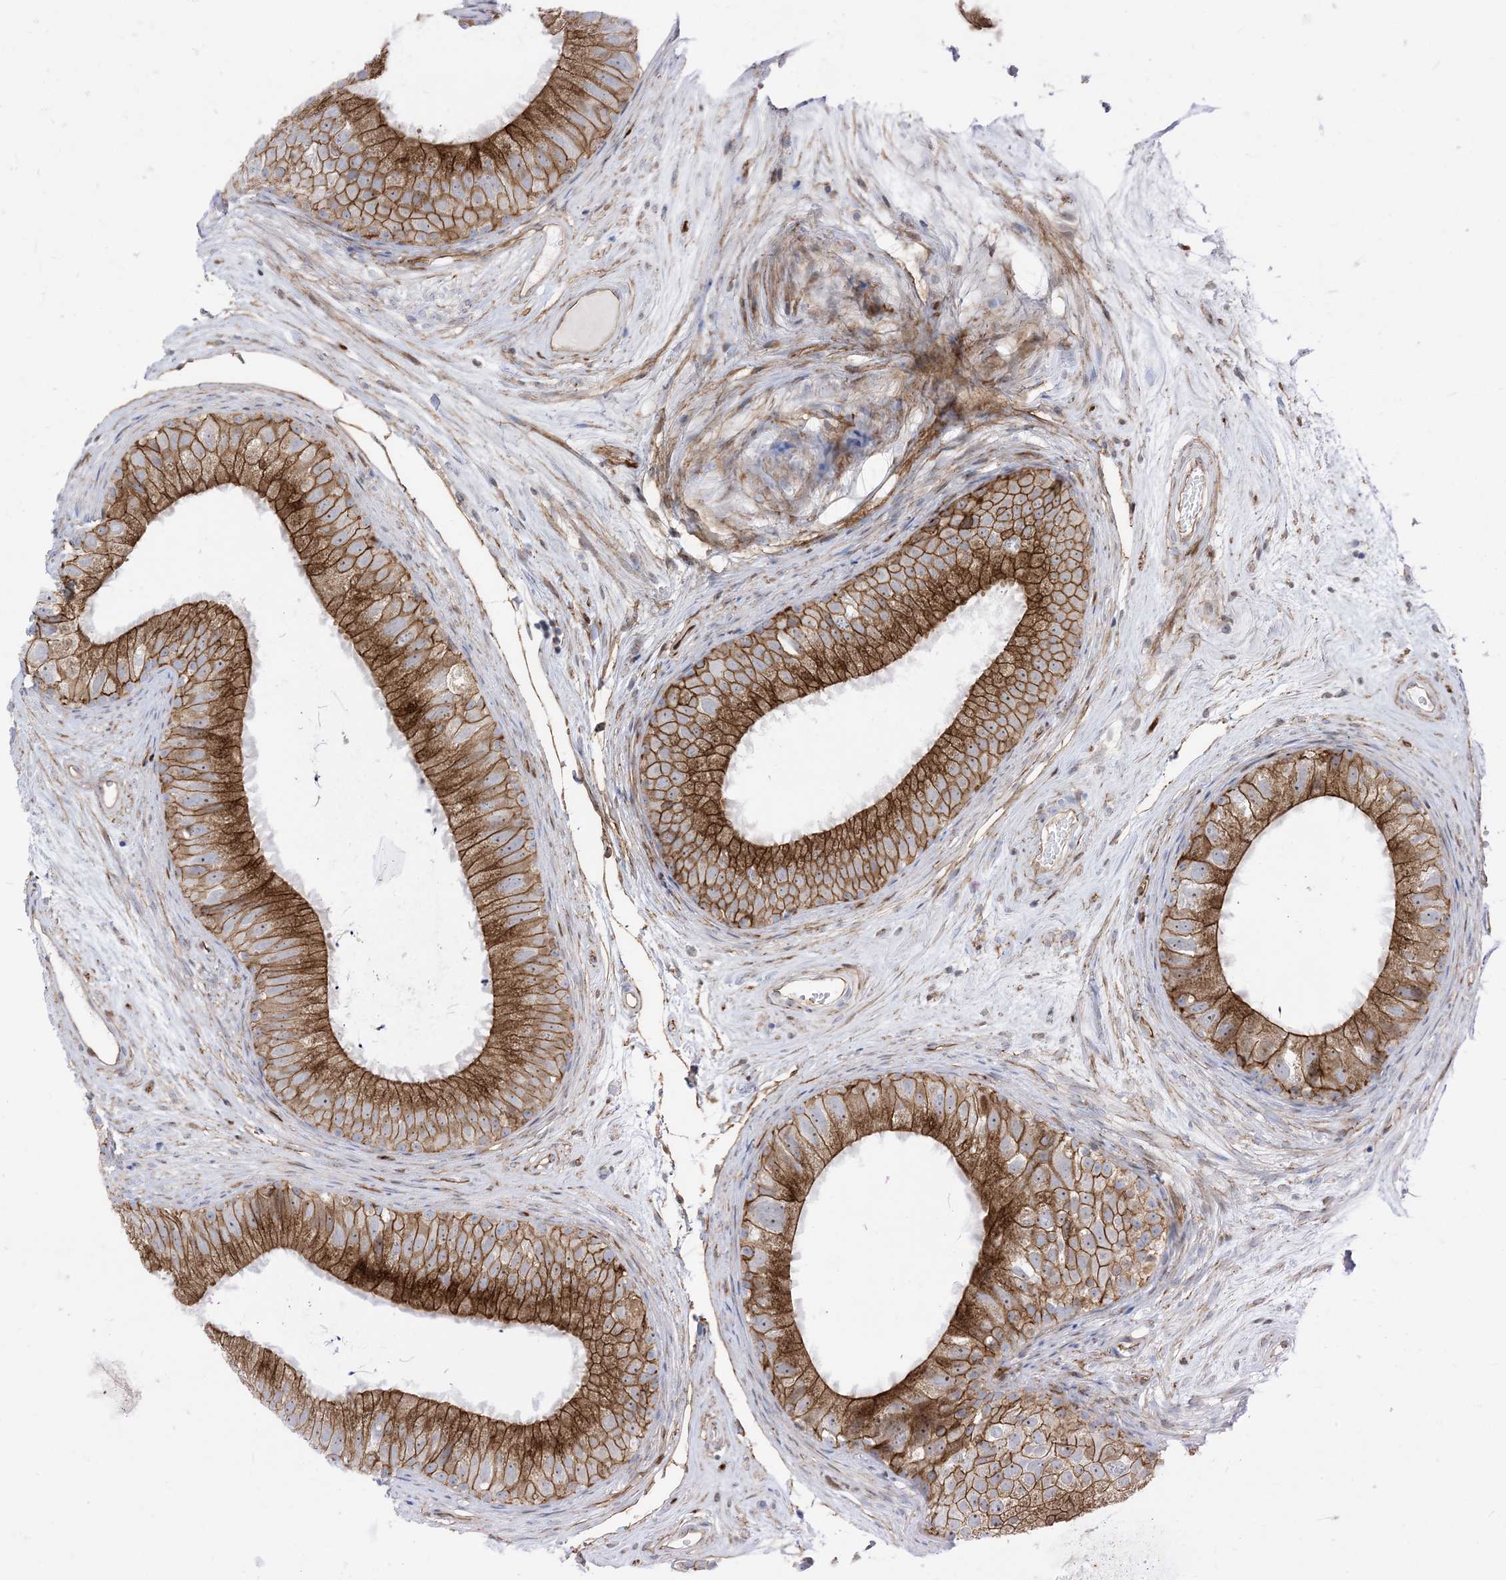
{"staining": {"intensity": "strong", "quantity": ">75%", "location": "cytoplasmic/membranous"}, "tissue": "epididymis", "cell_type": "Glandular cells", "image_type": "normal", "snomed": [{"axis": "morphology", "description": "Normal tissue, NOS"}, {"axis": "topography", "description": "Epididymis"}], "caption": "Immunohistochemistry (IHC) micrograph of benign epididymis: epididymis stained using immunohistochemistry (IHC) exhibits high levels of strong protein expression localized specifically in the cytoplasmic/membranous of glandular cells, appearing as a cytoplasmic/membranous brown color.", "gene": "MARS2", "patient": {"sex": "male", "age": 77}}